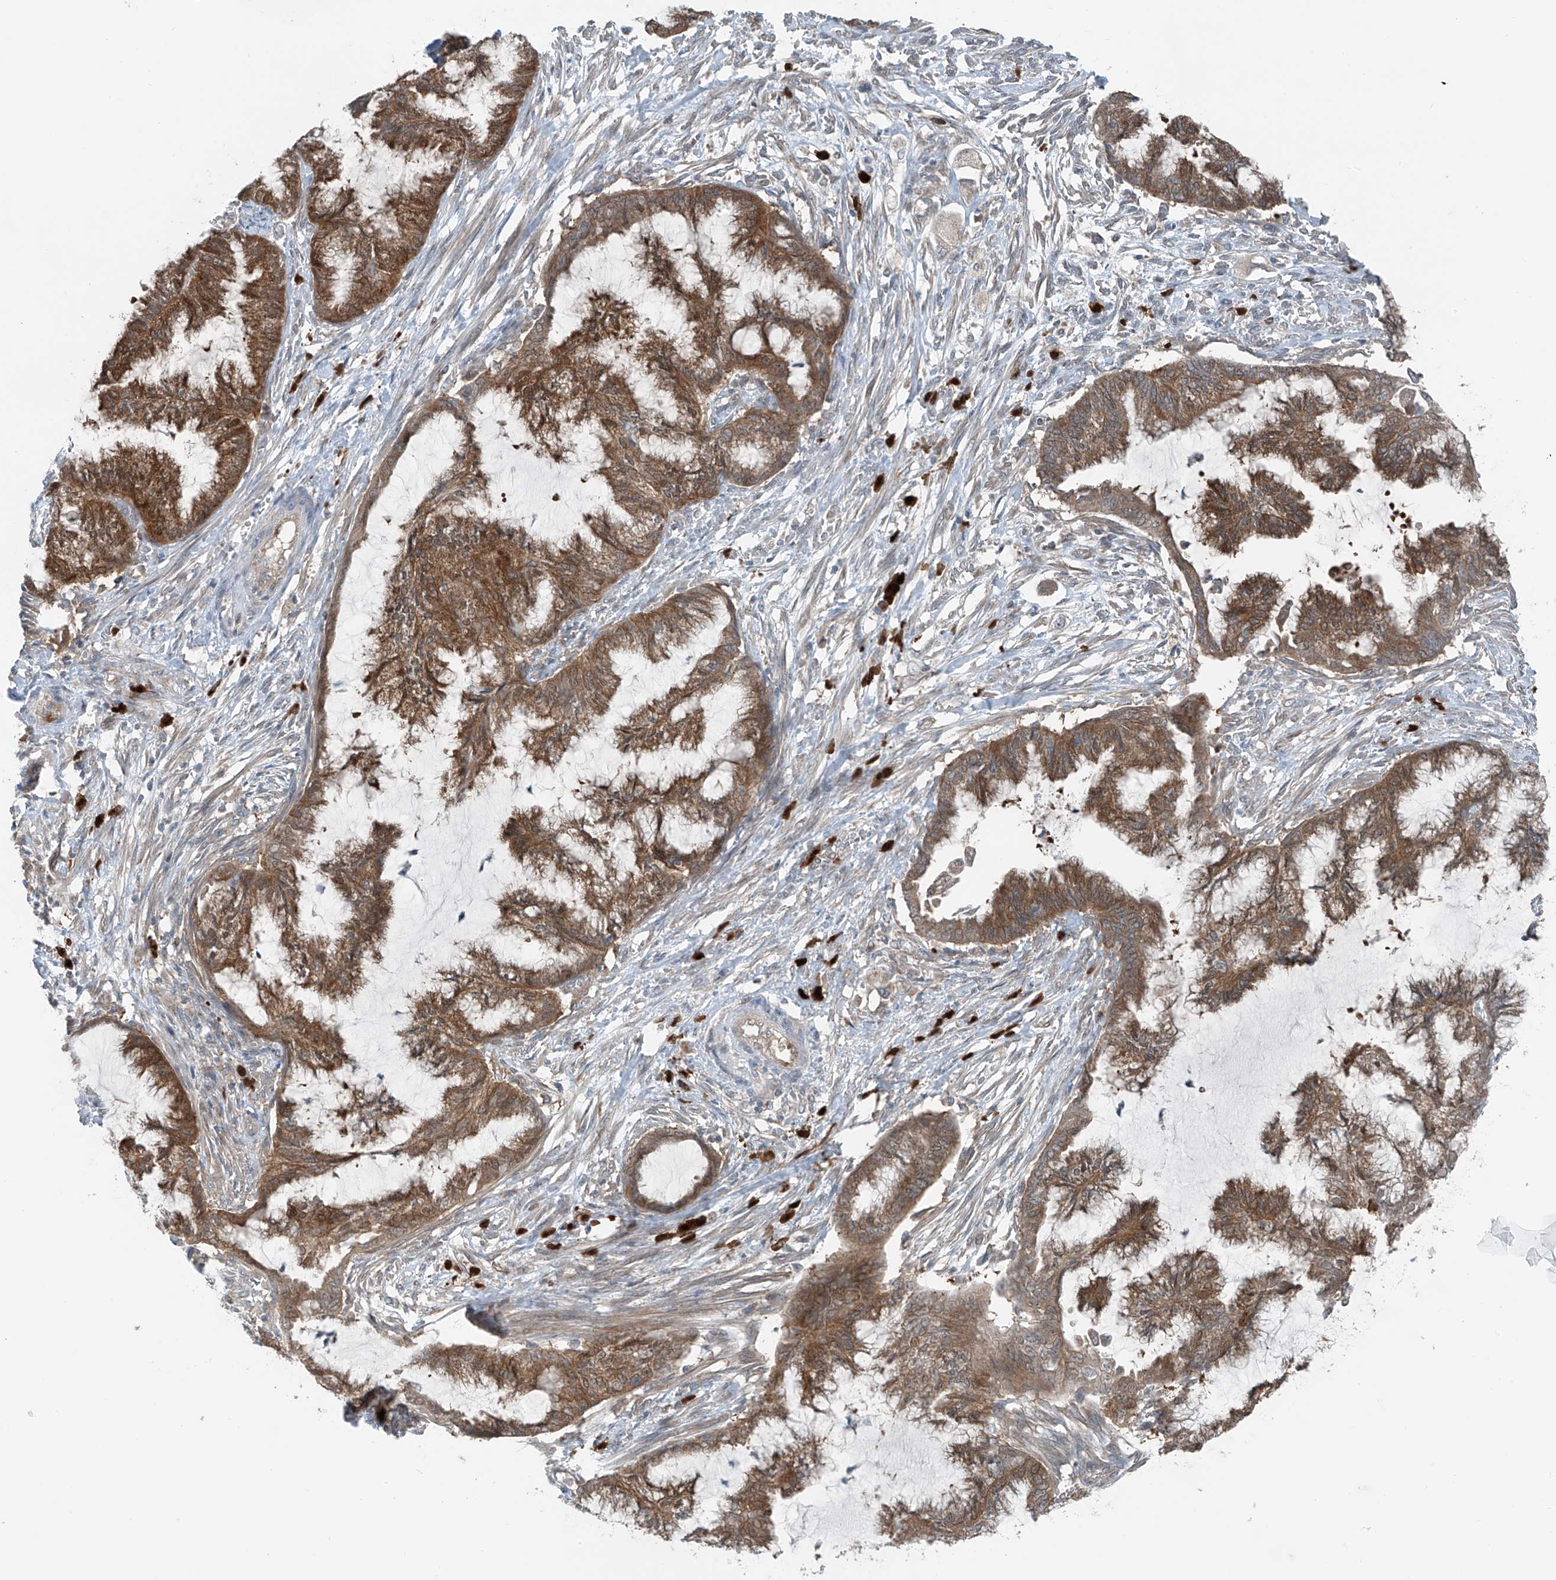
{"staining": {"intensity": "moderate", "quantity": ">75%", "location": "cytoplasmic/membranous"}, "tissue": "endometrial cancer", "cell_type": "Tumor cells", "image_type": "cancer", "snomed": [{"axis": "morphology", "description": "Adenocarcinoma, NOS"}, {"axis": "topography", "description": "Endometrium"}], "caption": "Immunohistochemistry micrograph of neoplastic tissue: human endometrial cancer stained using immunohistochemistry (IHC) exhibits medium levels of moderate protein expression localized specifically in the cytoplasmic/membranous of tumor cells, appearing as a cytoplasmic/membranous brown color.", "gene": "SLC12A6", "patient": {"sex": "female", "age": 86}}